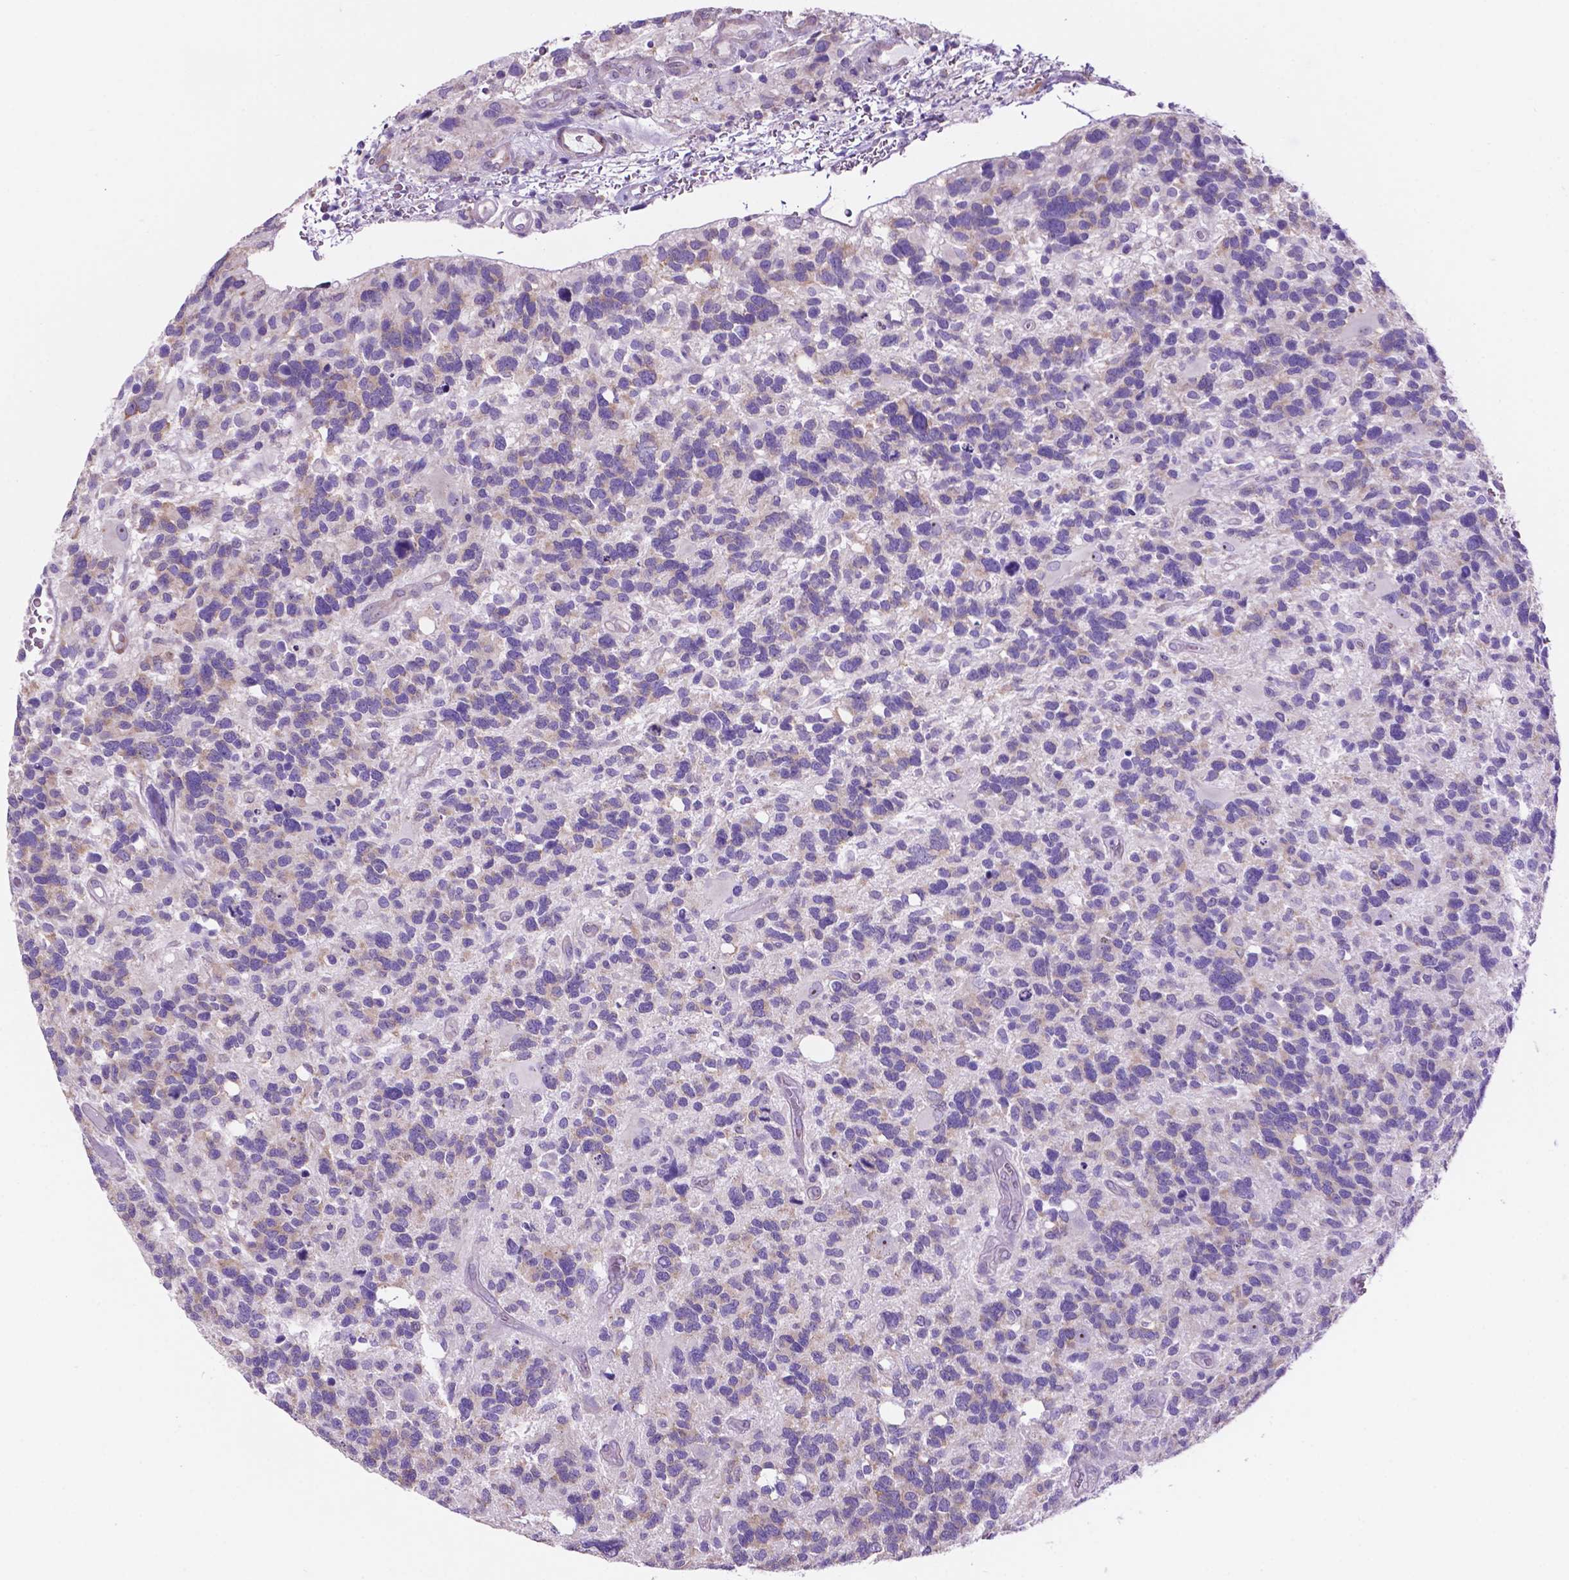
{"staining": {"intensity": "negative", "quantity": "none", "location": "none"}, "tissue": "glioma", "cell_type": "Tumor cells", "image_type": "cancer", "snomed": [{"axis": "morphology", "description": "Glioma, malignant, High grade"}, {"axis": "topography", "description": "Brain"}], "caption": "DAB immunohistochemical staining of human malignant glioma (high-grade) reveals no significant positivity in tumor cells.", "gene": "SPDYA", "patient": {"sex": "male", "age": 49}}